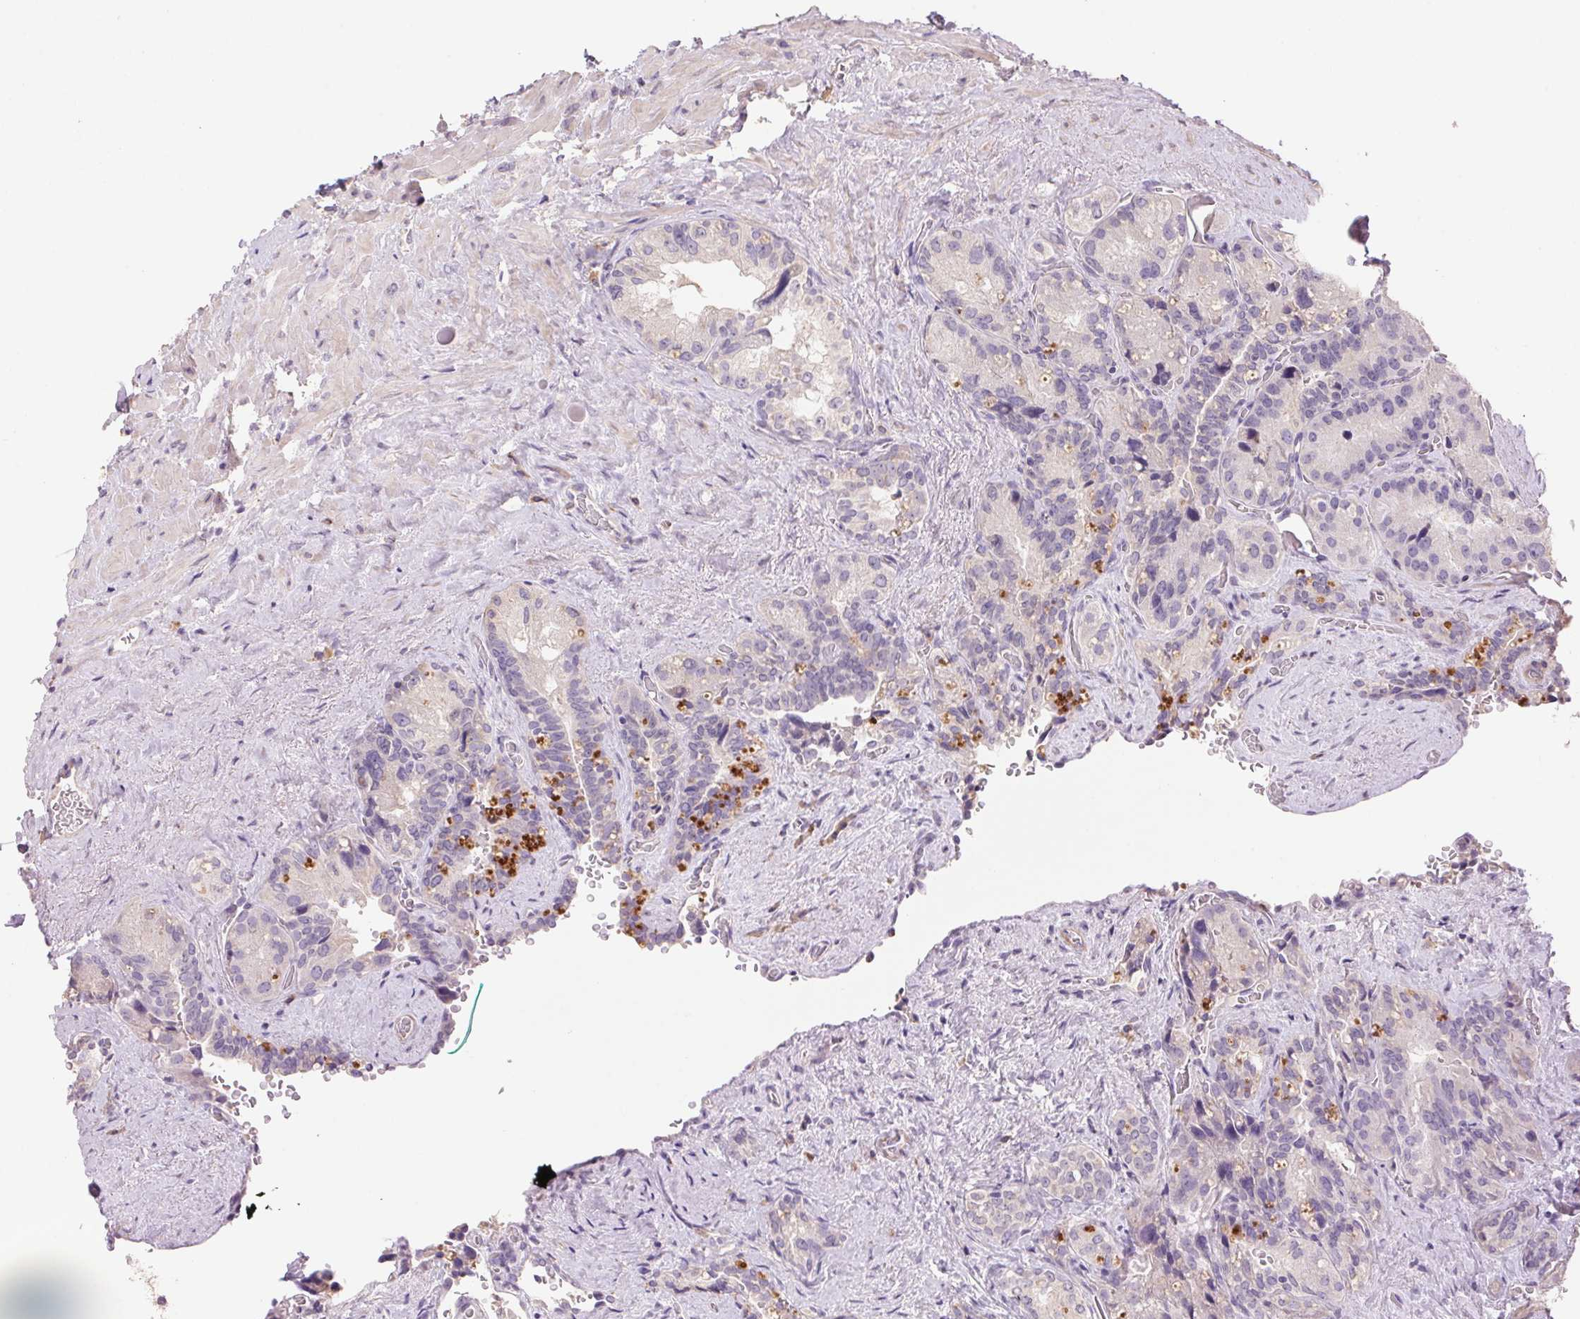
{"staining": {"intensity": "negative", "quantity": "none", "location": "none"}, "tissue": "seminal vesicle", "cell_type": "Glandular cells", "image_type": "normal", "snomed": [{"axis": "morphology", "description": "Normal tissue, NOS"}, {"axis": "topography", "description": "Seminal veicle"}], "caption": "High power microscopy histopathology image of an immunohistochemistry histopathology image of normal seminal vesicle, revealing no significant positivity in glandular cells.", "gene": "LYZL6", "patient": {"sex": "male", "age": 69}}